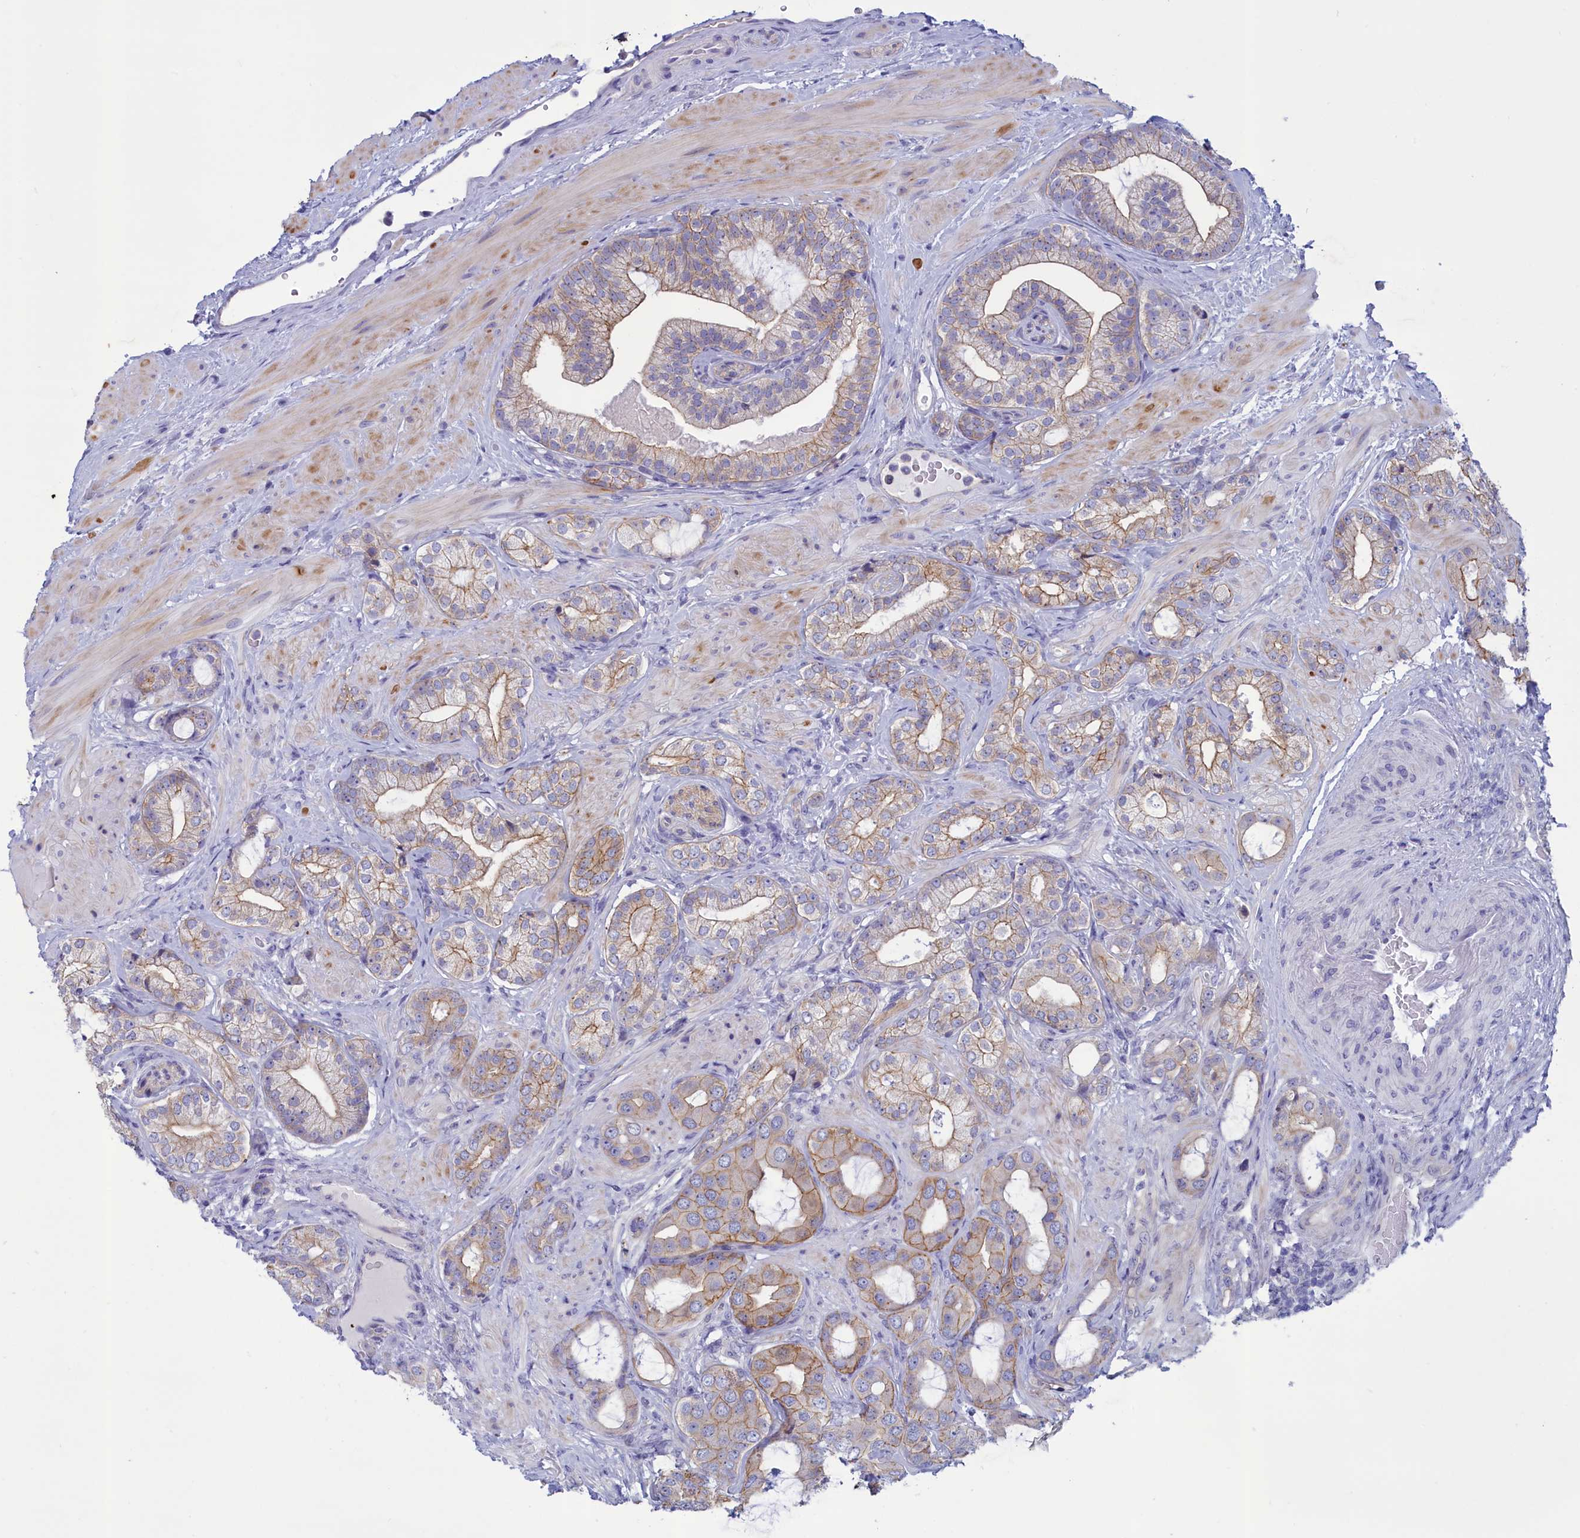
{"staining": {"intensity": "weak", "quantity": "<25%", "location": "cytoplasmic/membranous"}, "tissue": "prostate cancer", "cell_type": "Tumor cells", "image_type": "cancer", "snomed": [{"axis": "morphology", "description": "Adenocarcinoma, Low grade"}, {"axis": "topography", "description": "Prostate"}], "caption": "DAB immunohistochemical staining of human prostate cancer (low-grade adenocarcinoma) displays no significant expression in tumor cells.", "gene": "CORO2A", "patient": {"sex": "male", "age": 57}}